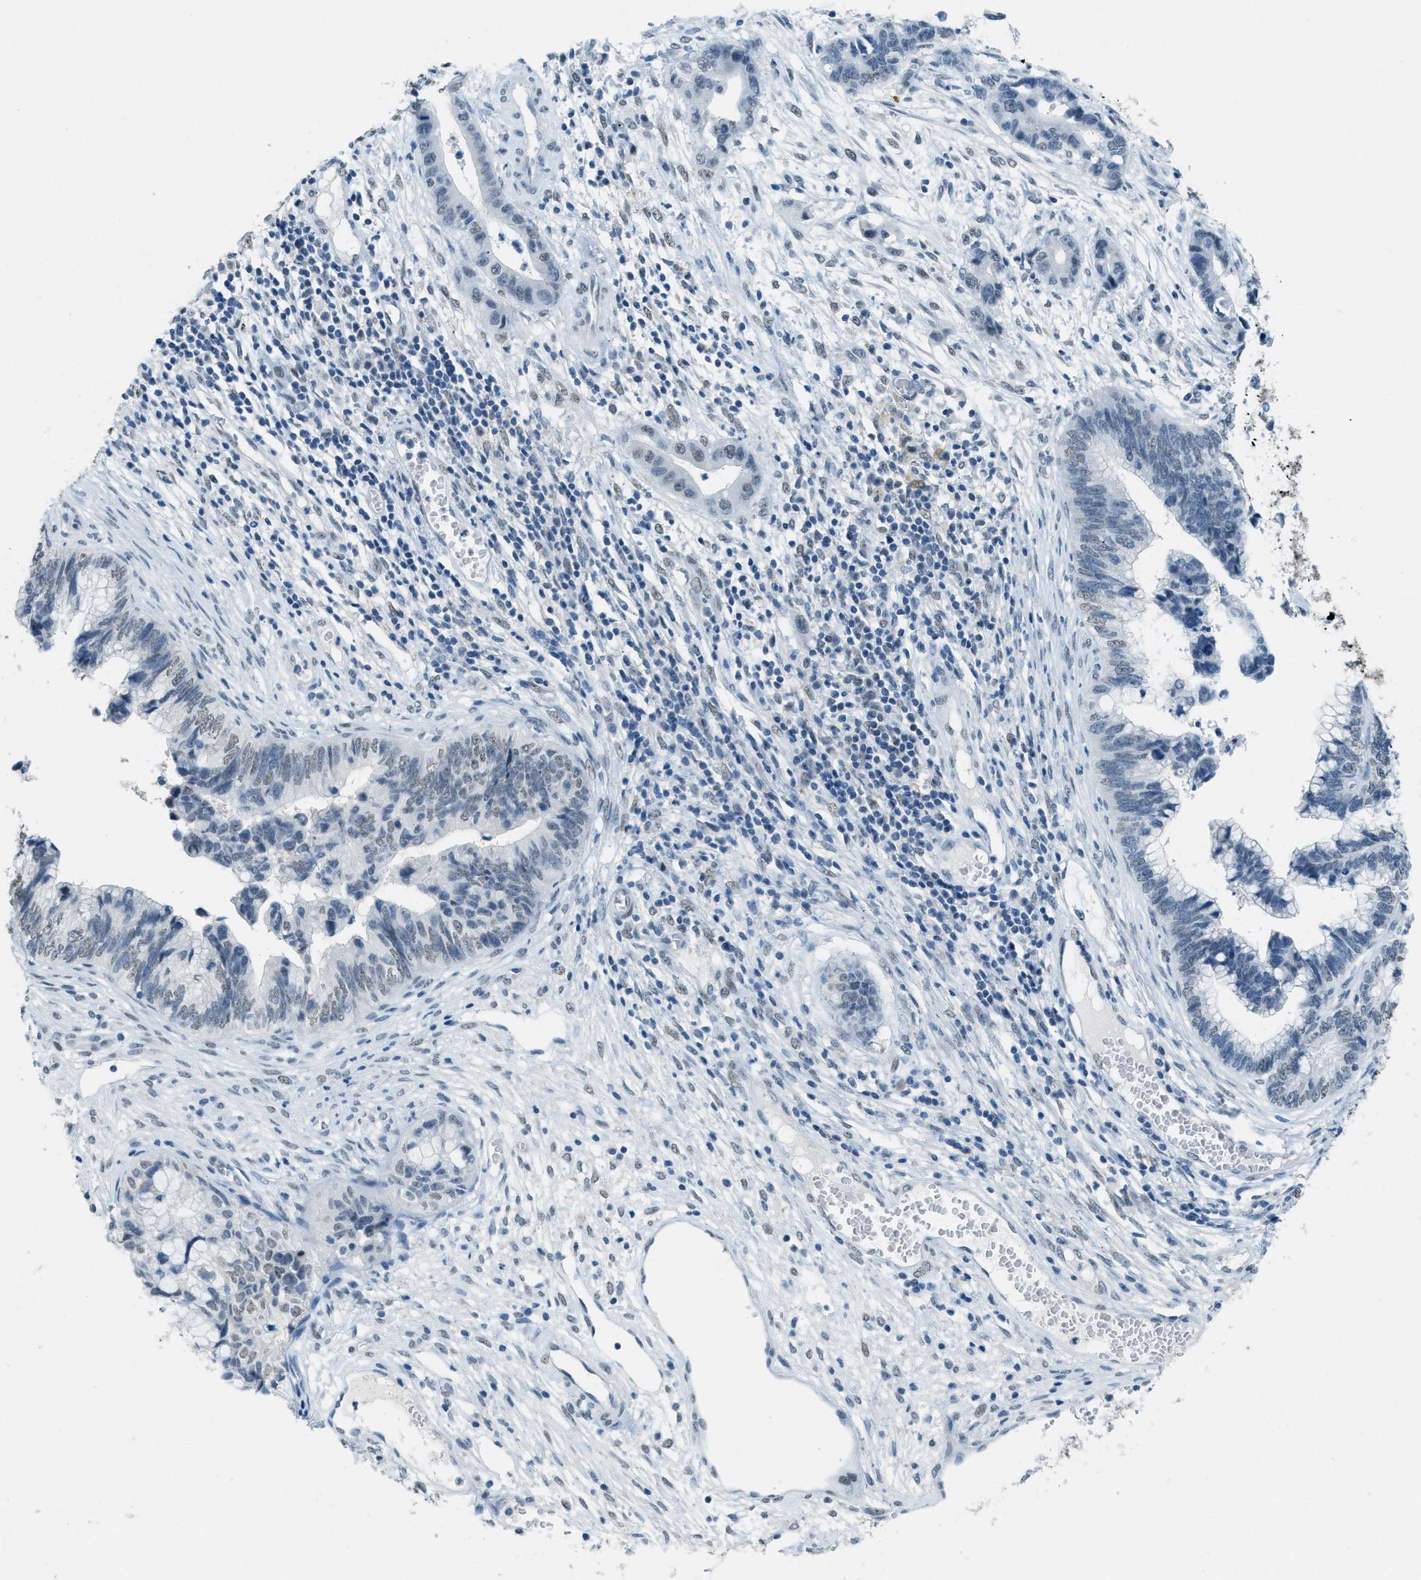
{"staining": {"intensity": "weak", "quantity": "<25%", "location": "nuclear"}, "tissue": "cervical cancer", "cell_type": "Tumor cells", "image_type": "cancer", "snomed": [{"axis": "morphology", "description": "Adenocarcinoma, NOS"}, {"axis": "topography", "description": "Cervix"}], "caption": "Immunohistochemistry histopathology image of cervical cancer stained for a protein (brown), which displays no staining in tumor cells. Nuclei are stained in blue.", "gene": "TTC13", "patient": {"sex": "female", "age": 44}}